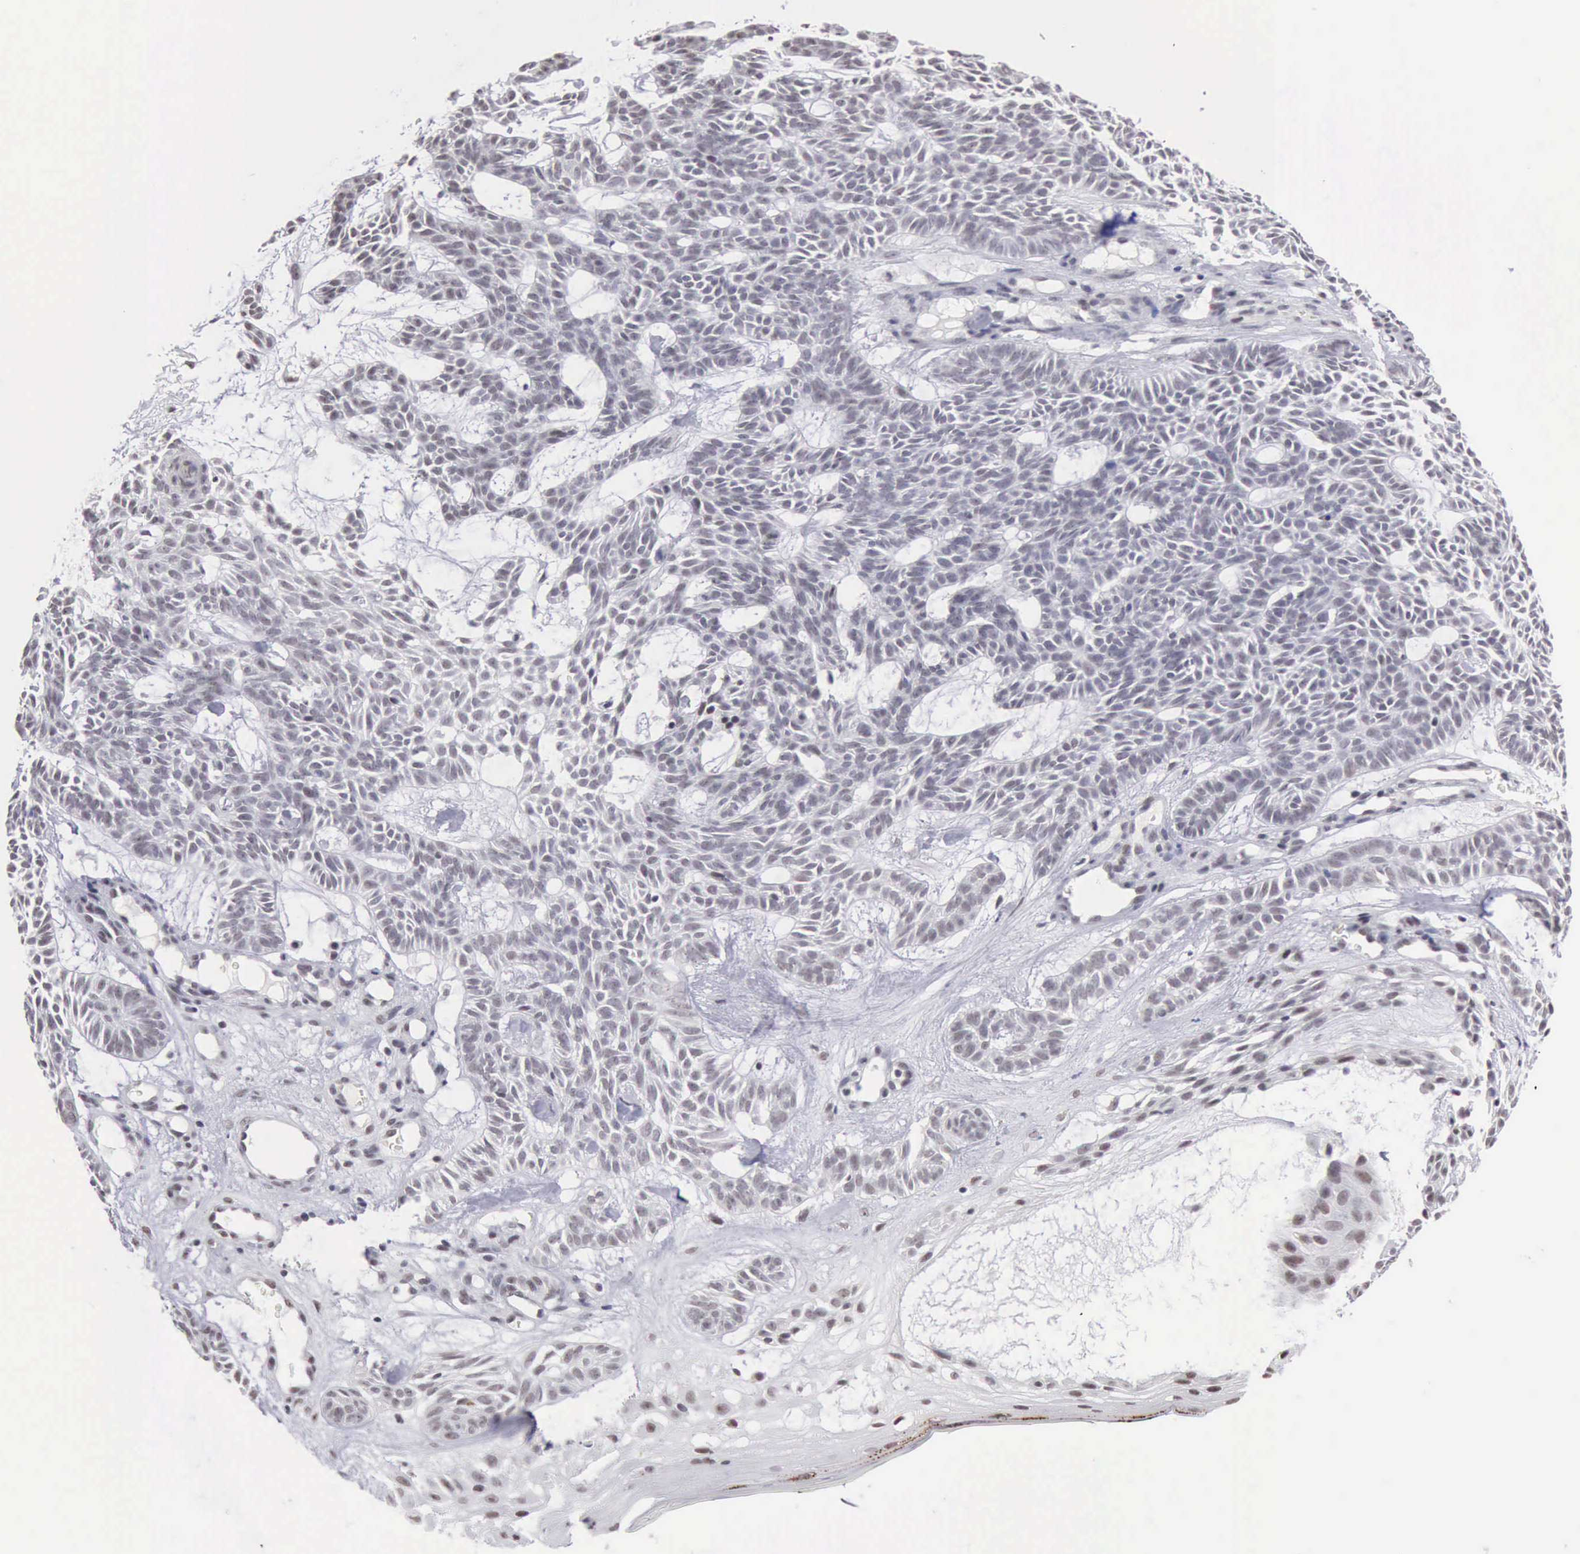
{"staining": {"intensity": "weak", "quantity": "<25%", "location": "nuclear"}, "tissue": "skin cancer", "cell_type": "Tumor cells", "image_type": "cancer", "snomed": [{"axis": "morphology", "description": "Basal cell carcinoma"}, {"axis": "topography", "description": "Skin"}], "caption": "Micrograph shows no significant protein expression in tumor cells of skin cancer (basal cell carcinoma).", "gene": "TAF1", "patient": {"sex": "male", "age": 75}}